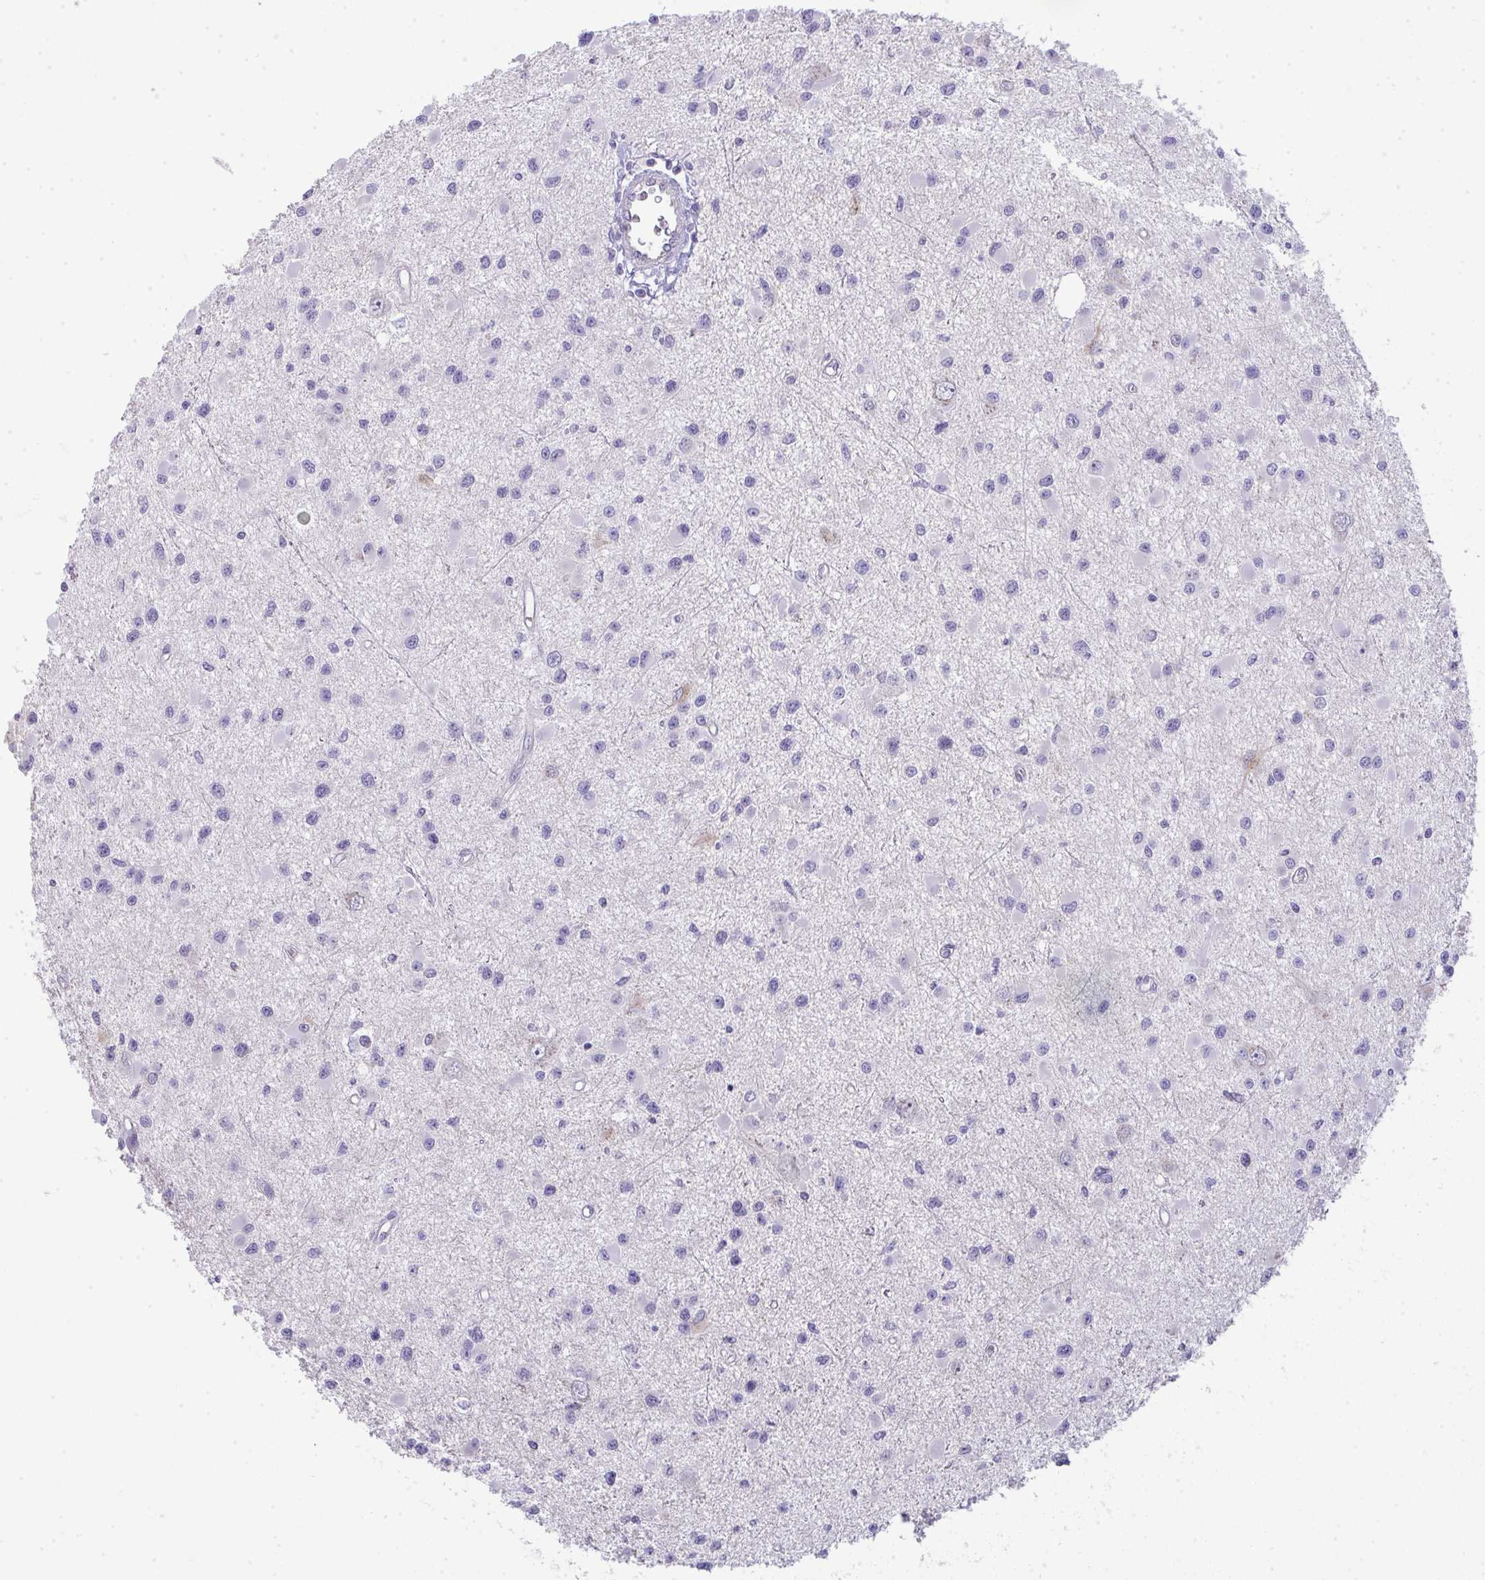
{"staining": {"intensity": "negative", "quantity": "none", "location": "none"}, "tissue": "glioma", "cell_type": "Tumor cells", "image_type": "cancer", "snomed": [{"axis": "morphology", "description": "Glioma, malignant, High grade"}, {"axis": "topography", "description": "Brain"}], "caption": "A photomicrograph of human glioma is negative for staining in tumor cells.", "gene": "GALNT16", "patient": {"sex": "male", "age": 54}}